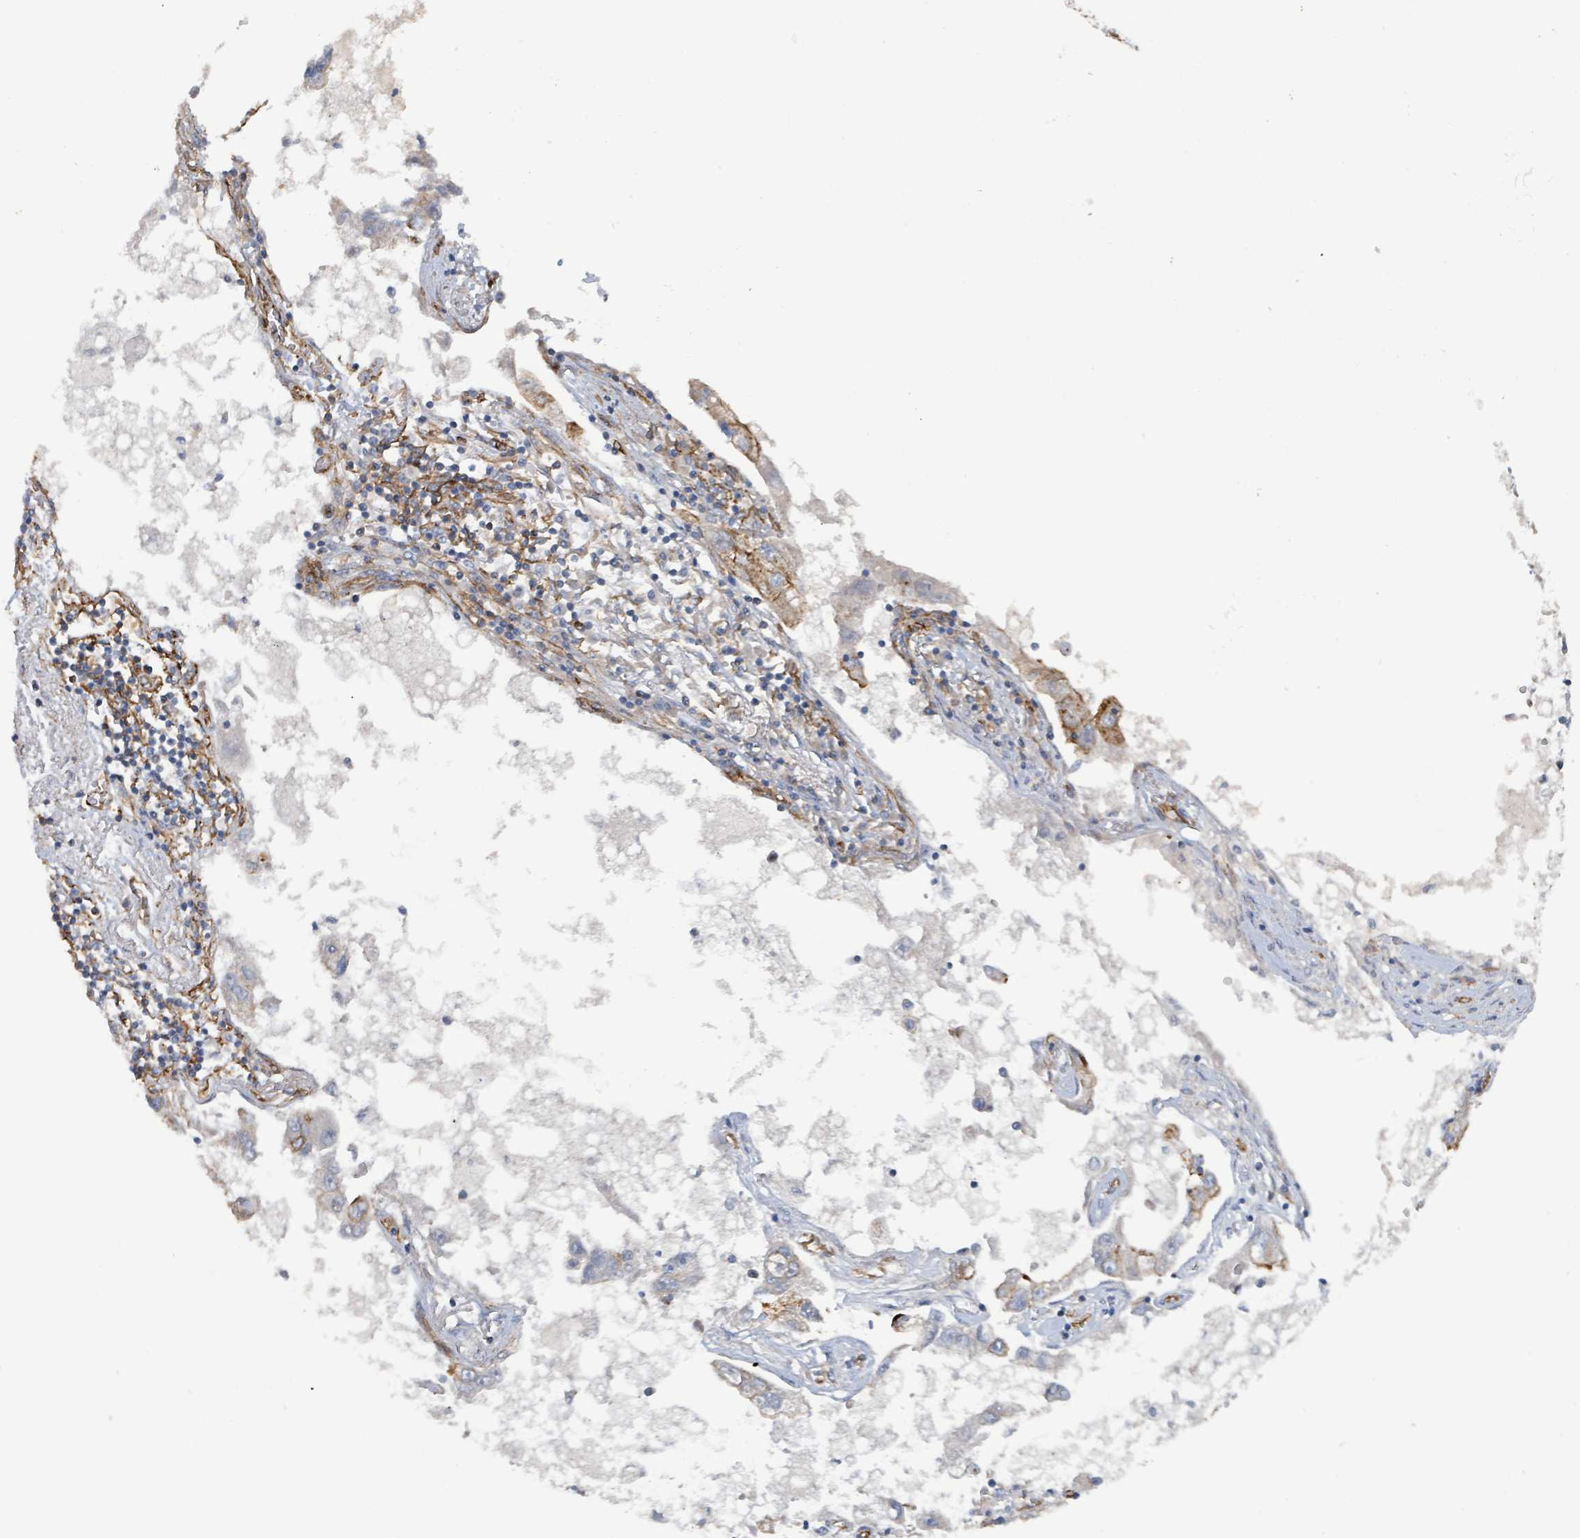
{"staining": {"intensity": "moderate", "quantity": "<25%", "location": "cytoplasmic/membranous"}, "tissue": "lung cancer", "cell_type": "Tumor cells", "image_type": "cancer", "snomed": [{"axis": "morphology", "description": "Adenocarcinoma, NOS"}, {"axis": "topography", "description": "Lung"}], "caption": "IHC histopathology image of neoplastic tissue: human lung cancer (adenocarcinoma) stained using immunohistochemistry (IHC) exhibits low levels of moderate protein expression localized specifically in the cytoplasmic/membranous of tumor cells, appearing as a cytoplasmic/membranous brown color.", "gene": "LDOC1", "patient": {"sex": "female", "age": 54}}